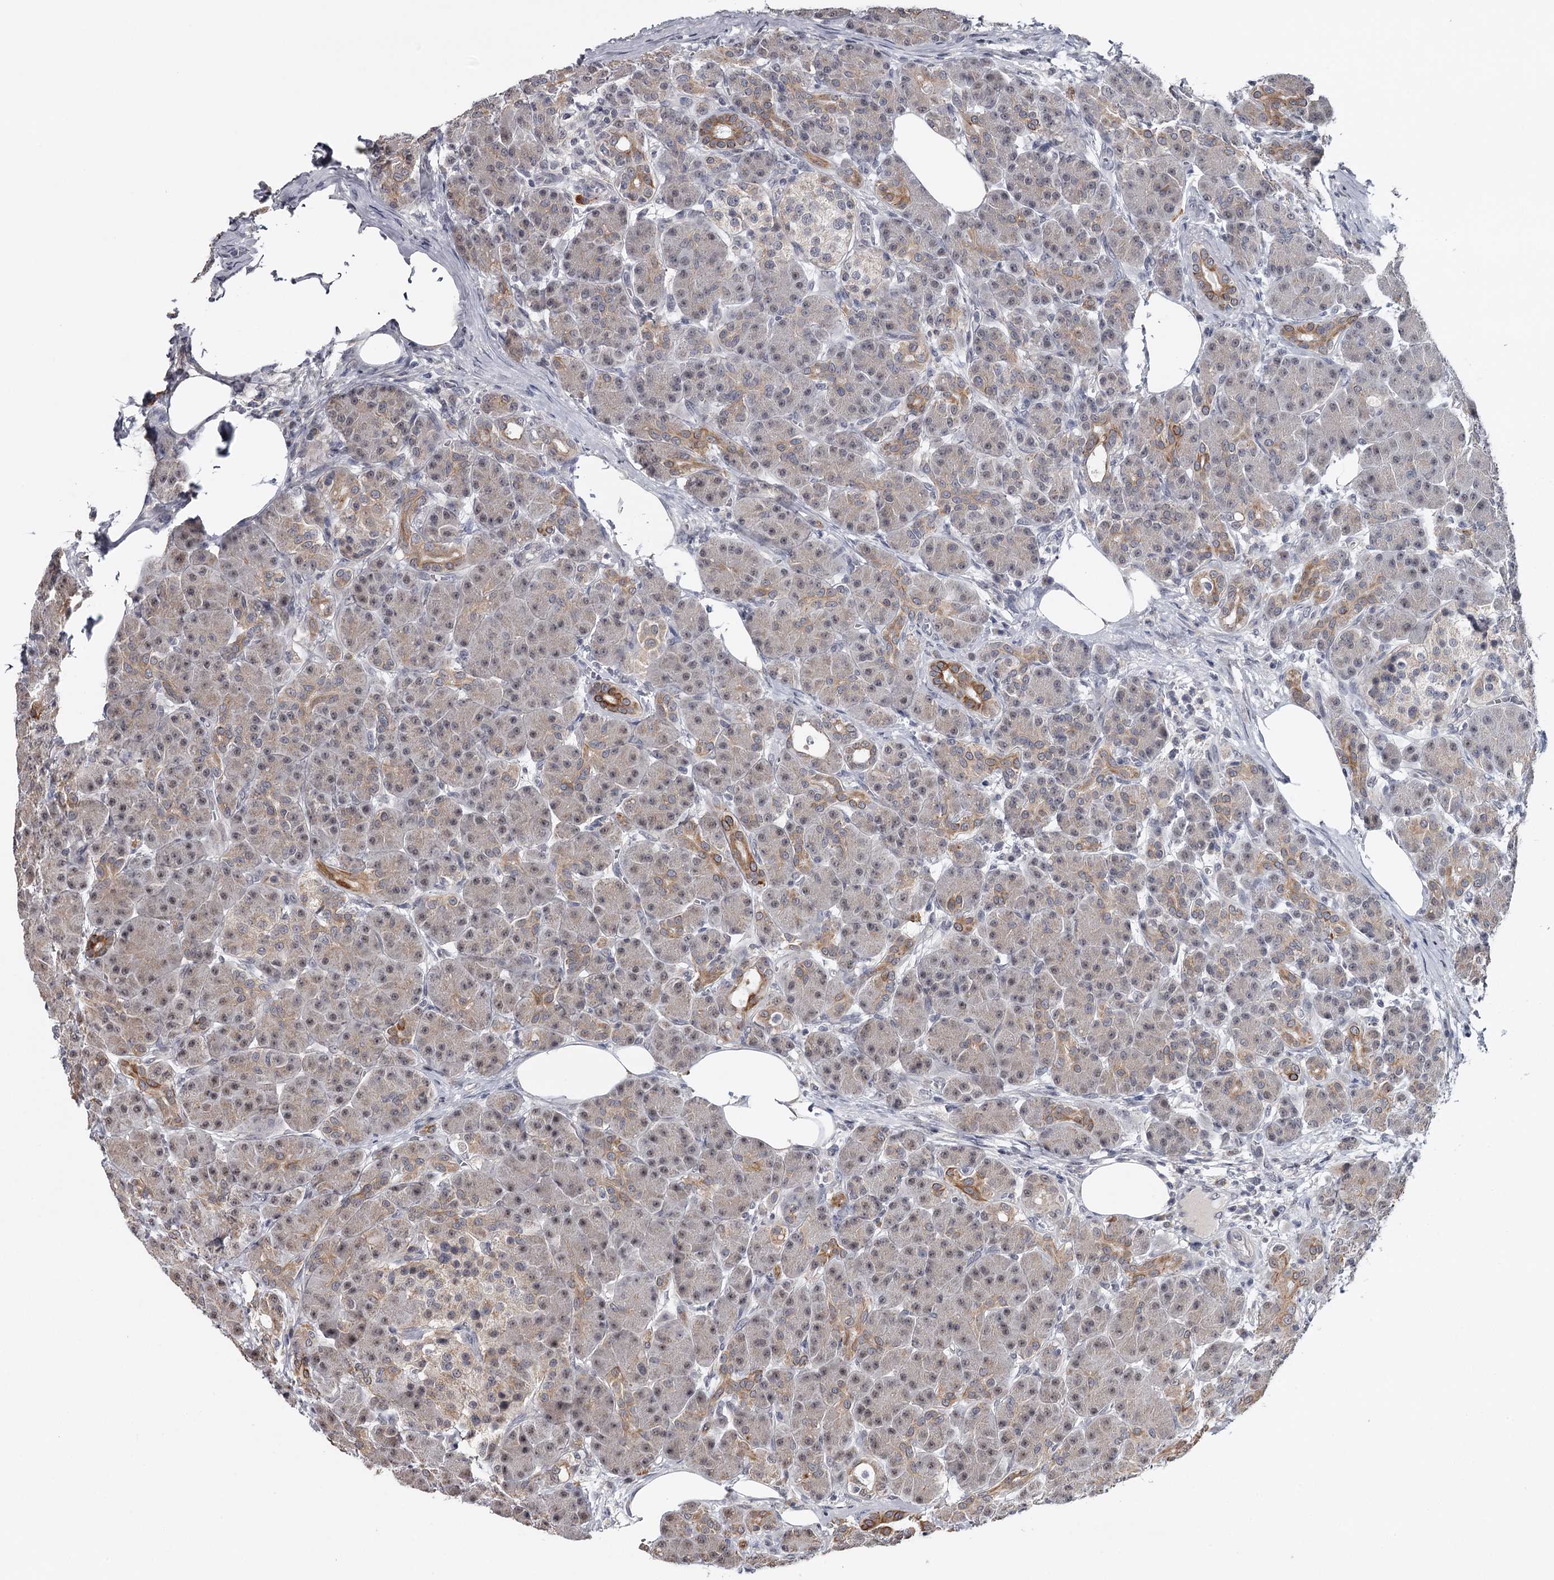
{"staining": {"intensity": "moderate", "quantity": "<25%", "location": "cytoplasmic/membranous,nuclear"}, "tissue": "pancreas", "cell_type": "Exocrine glandular cells", "image_type": "normal", "snomed": [{"axis": "morphology", "description": "Normal tissue, NOS"}, {"axis": "topography", "description": "Pancreas"}], "caption": "Moderate cytoplasmic/membranous,nuclear positivity is appreciated in approximately <25% of exocrine glandular cells in normal pancreas. The protein is shown in brown color, while the nuclei are stained blue.", "gene": "GTSF1", "patient": {"sex": "male", "age": 63}}